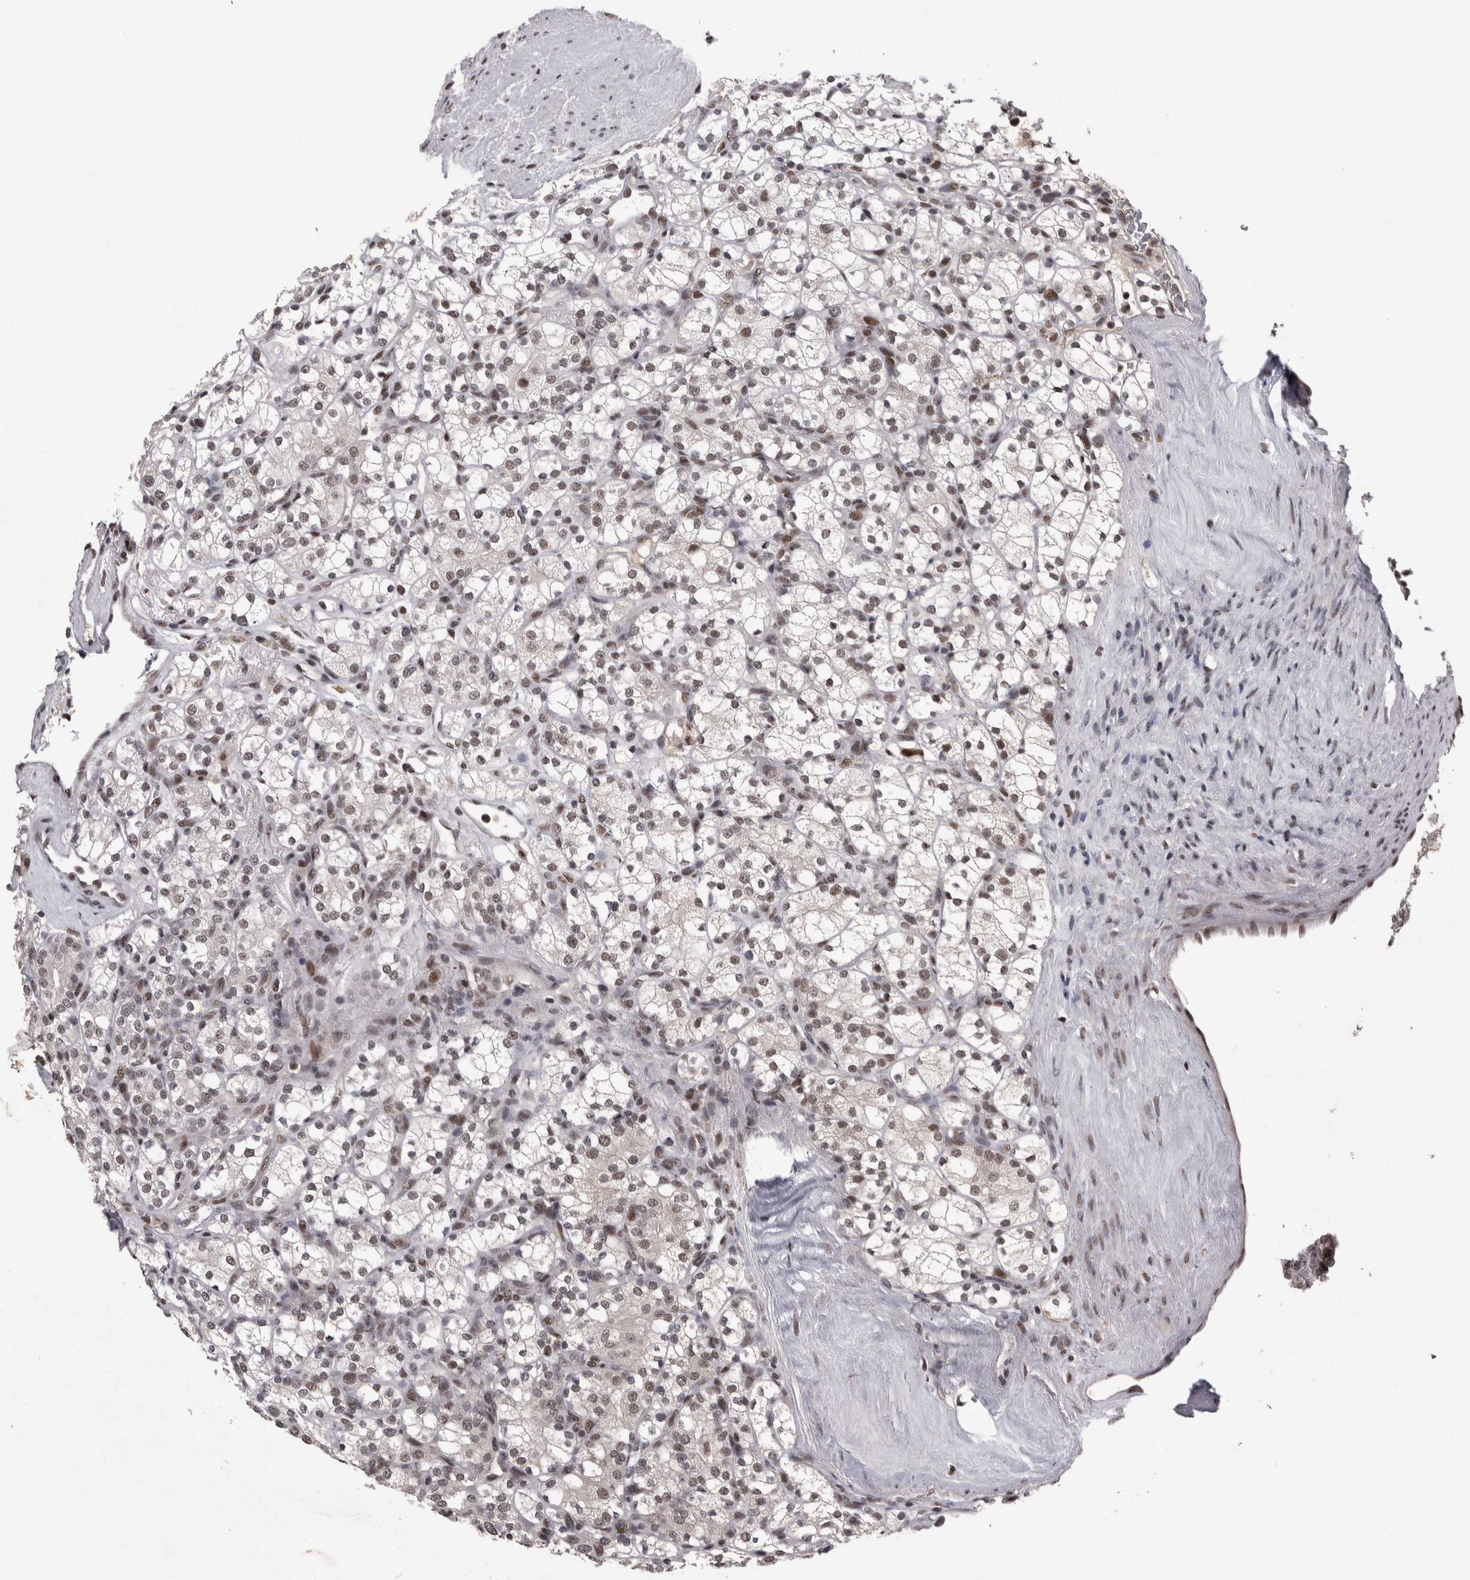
{"staining": {"intensity": "weak", "quantity": ">75%", "location": "nuclear"}, "tissue": "renal cancer", "cell_type": "Tumor cells", "image_type": "cancer", "snomed": [{"axis": "morphology", "description": "Adenocarcinoma, NOS"}, {"axis": "topography", "description": "Kidney"}], "caption": "Weak nuclear expression is seen in about >75% of tumor cells in adenocarcinoma (renal). (DAB IHC, brown staining for protein, blue staining for nuclei).", "gene": "DMTF1", "patient": {"sex": "male", "age": 77}}